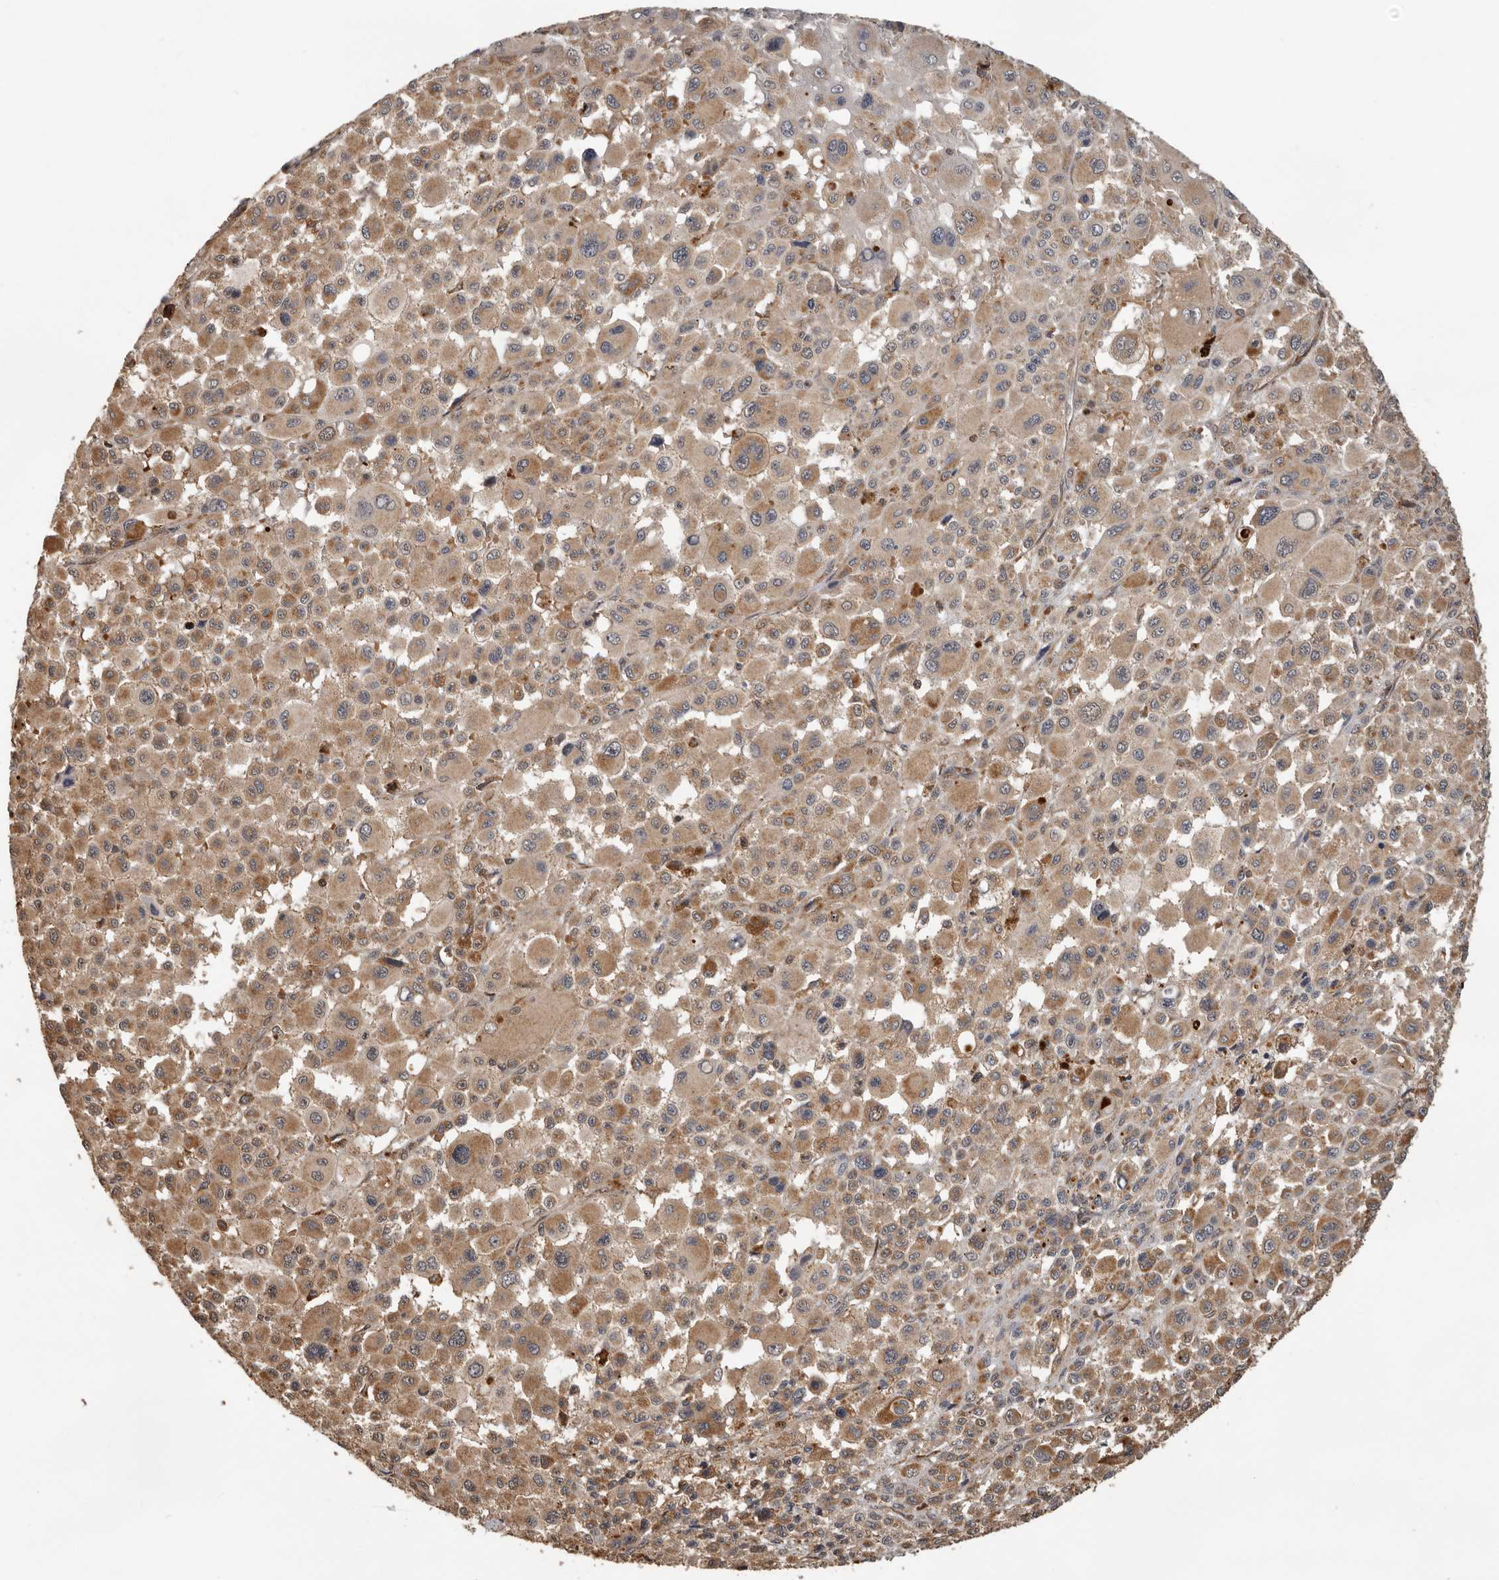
{"staining": {"intensity": "moderate", "quantity": ">75%", "location": "cytoplasmic/membranous"}, "tissue": "melanoma", "cell_type": "Tumor cells", "image_type": "cancer", "snomed": [{"axis": "morphology", "description": "Malignant melanoma, Metastatic site"}, {"axis": "topography", "description": "Skin"}], "caption": "Approximately >75% of tumor cells in human malignant melanoma (metastatic site) display moderate cytoplasmic/membranous protein staining as visualized by brown immunohistochemical staining.", "gene": "RNF157", "patient": {"sex": "female", "age": 74}}